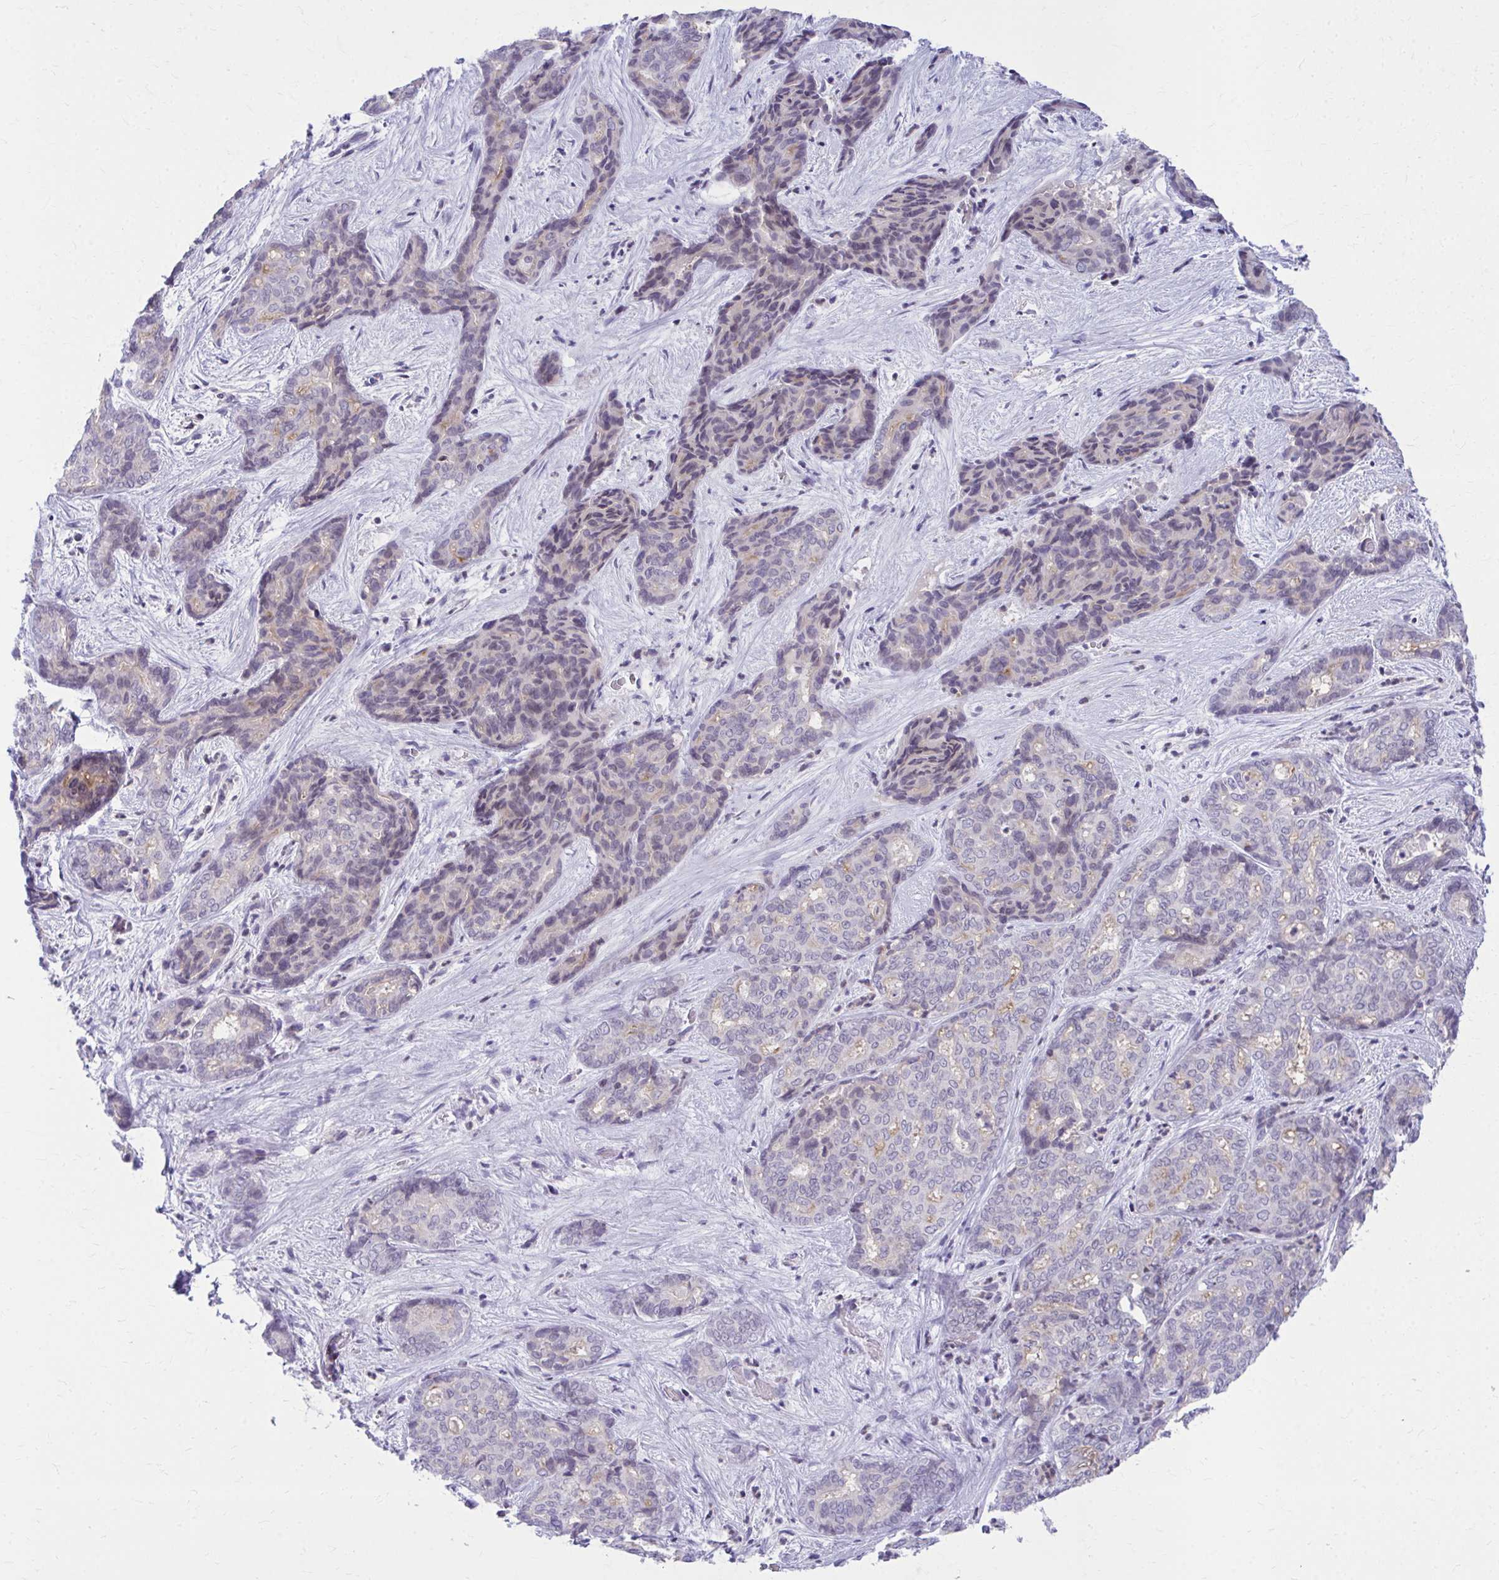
{"staining": {"intensity": "weak", "quantity": "<25%", "location": "cytoplasmic/membranous"}, "tissue": "liver cancer", "cell_type": "Tumor cells", "image_type": "cancer", "snomed": [{"axis": "morphology", "description": "Cholangiocarcinoma"}, {"axis": "topography", "description": "Liver"}], "caption": "IHC of human liver cancer reveals no staining in tumor cells.", "gene": "OR7A5", "patient": {"sex": "female", "age": 64}}